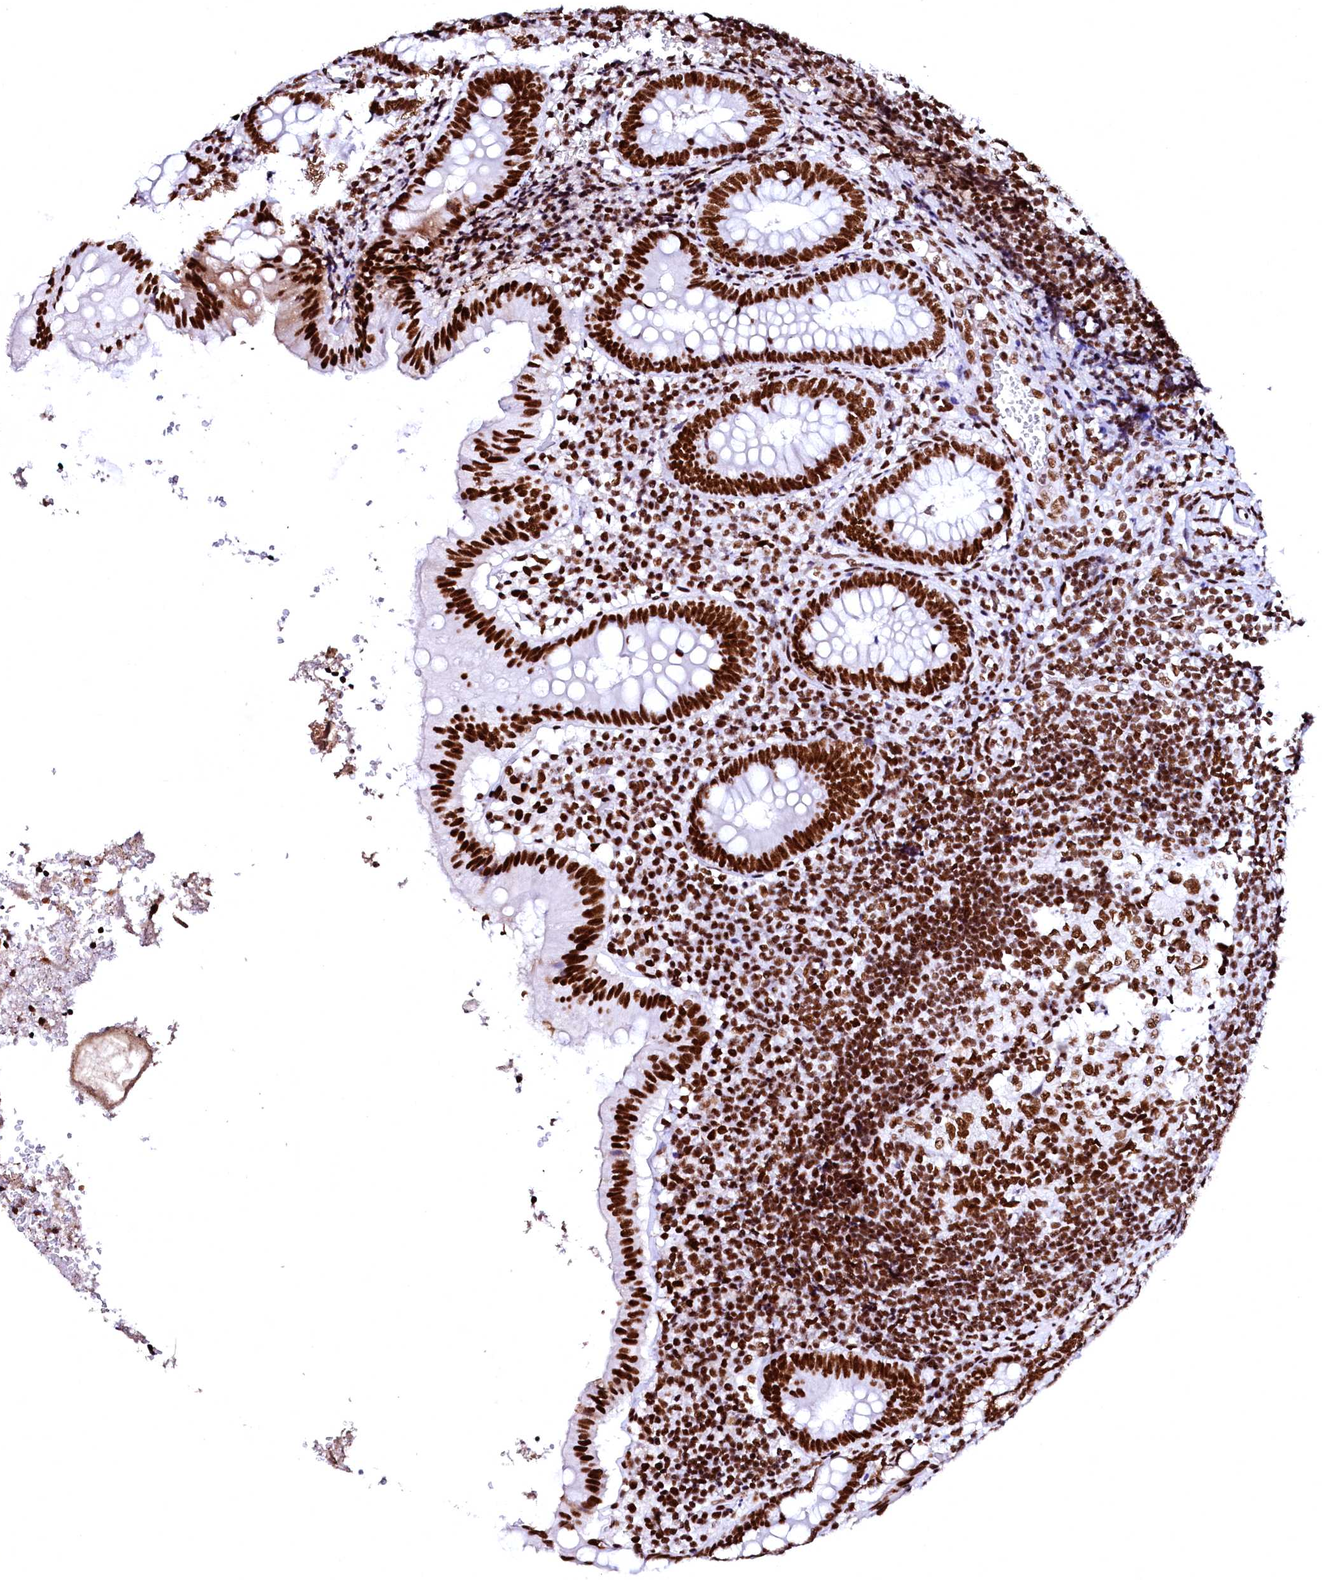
{"staining": {"intensity": "strong", "quantity": ">75%", "location": "nuclear"}, "tissue": "appendix", "cell_type": "Glandular cells", "image_type": "normal", "snomed": [{"axis": "morphology", "description": "Normal tissue, NOS"}, {"axis": "topography", "description": "Appendix"}], "caption": "Appendix was stained to show a protein in brown. There is high levels of strong nuclear staining in about >75% of glandular cells. (Brightfield microscopy of DAB IHC at high magnification).", "gene": "CPSF6", "patient": {"sex": "male", "age": 8}}